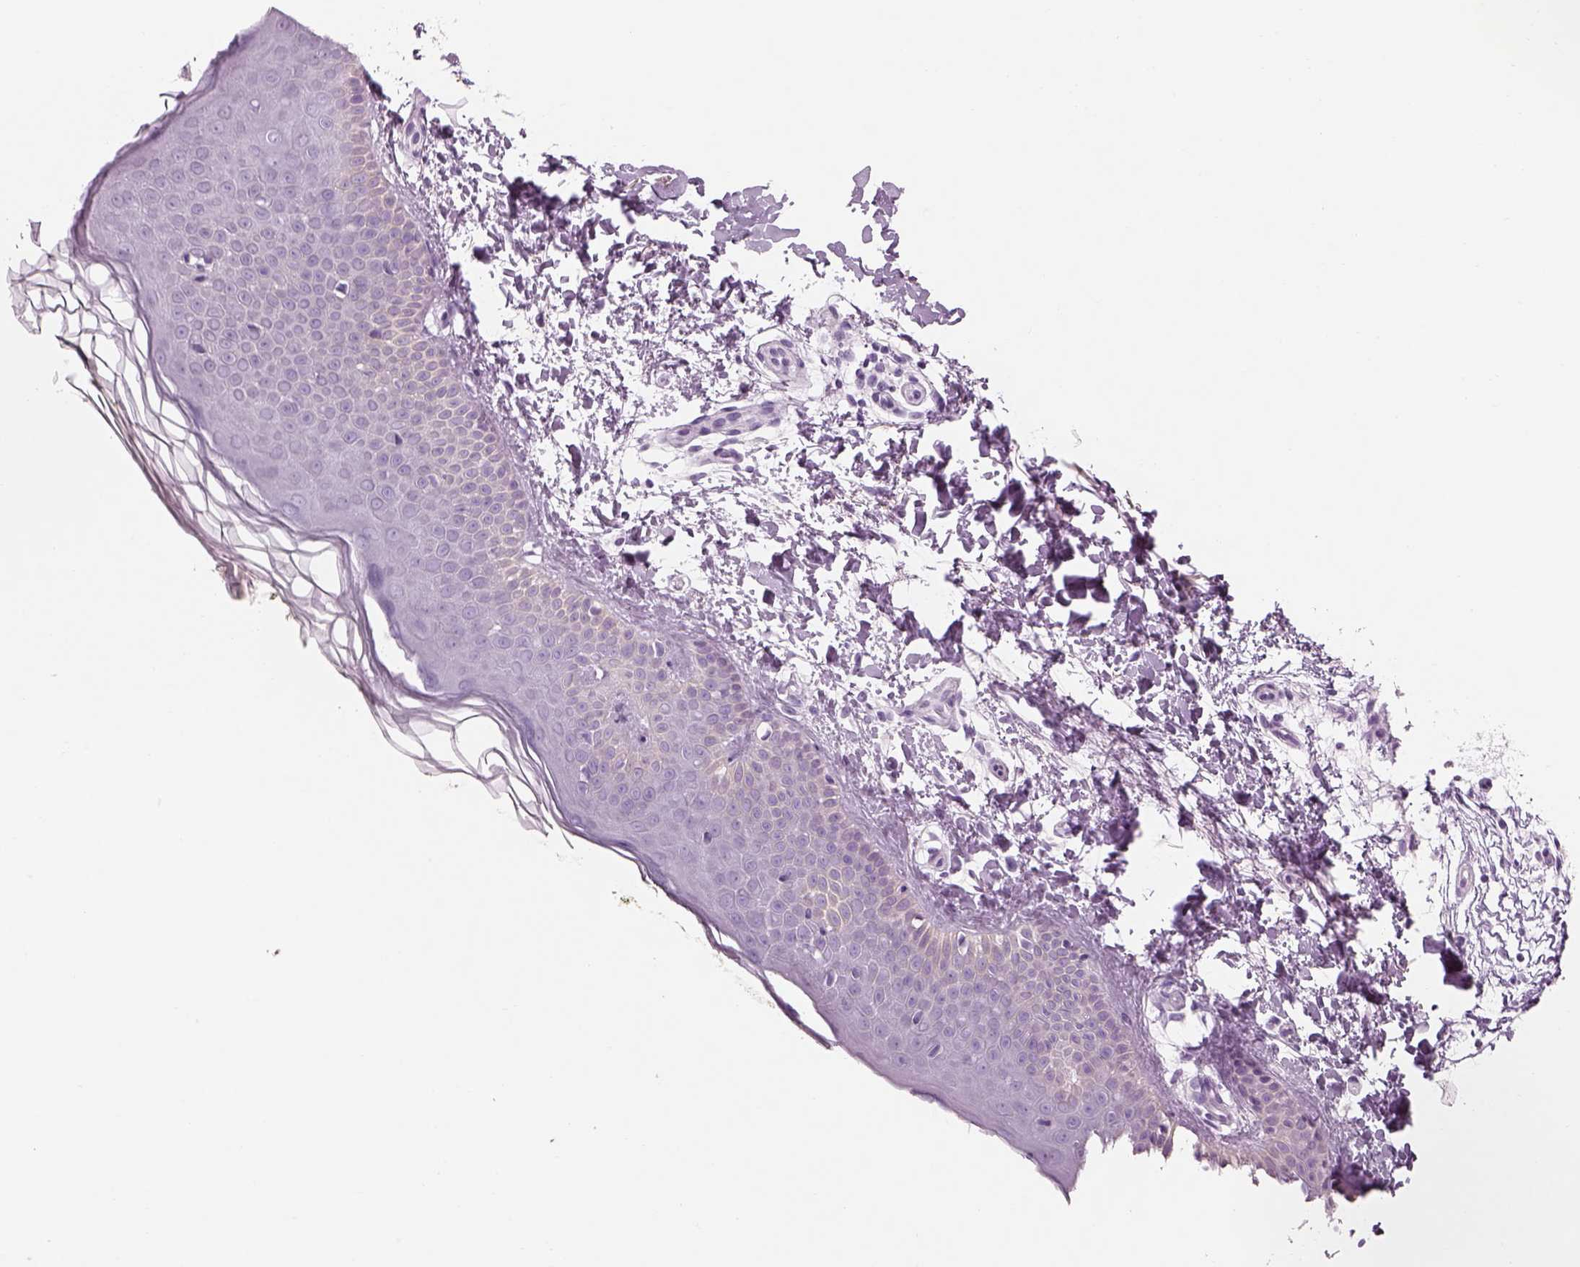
{"staining": {"intensity": "negative", "quantity": "none", "location": "none"}, "tissue": "skin", "cell_type": "Fibroblasts", "image_type": "normal", "snomed": [{"axis": "morphology", "description": "Normal tissue, NOS"}, {"axis": "topography", "description": "Skin"}], "caption": "This is an immunohistochemistry (IHC) image of benign skin. There is no positivity in fibroblasts.", "gene": "SAG", "patient": {"sex": "female", "age": 62}}